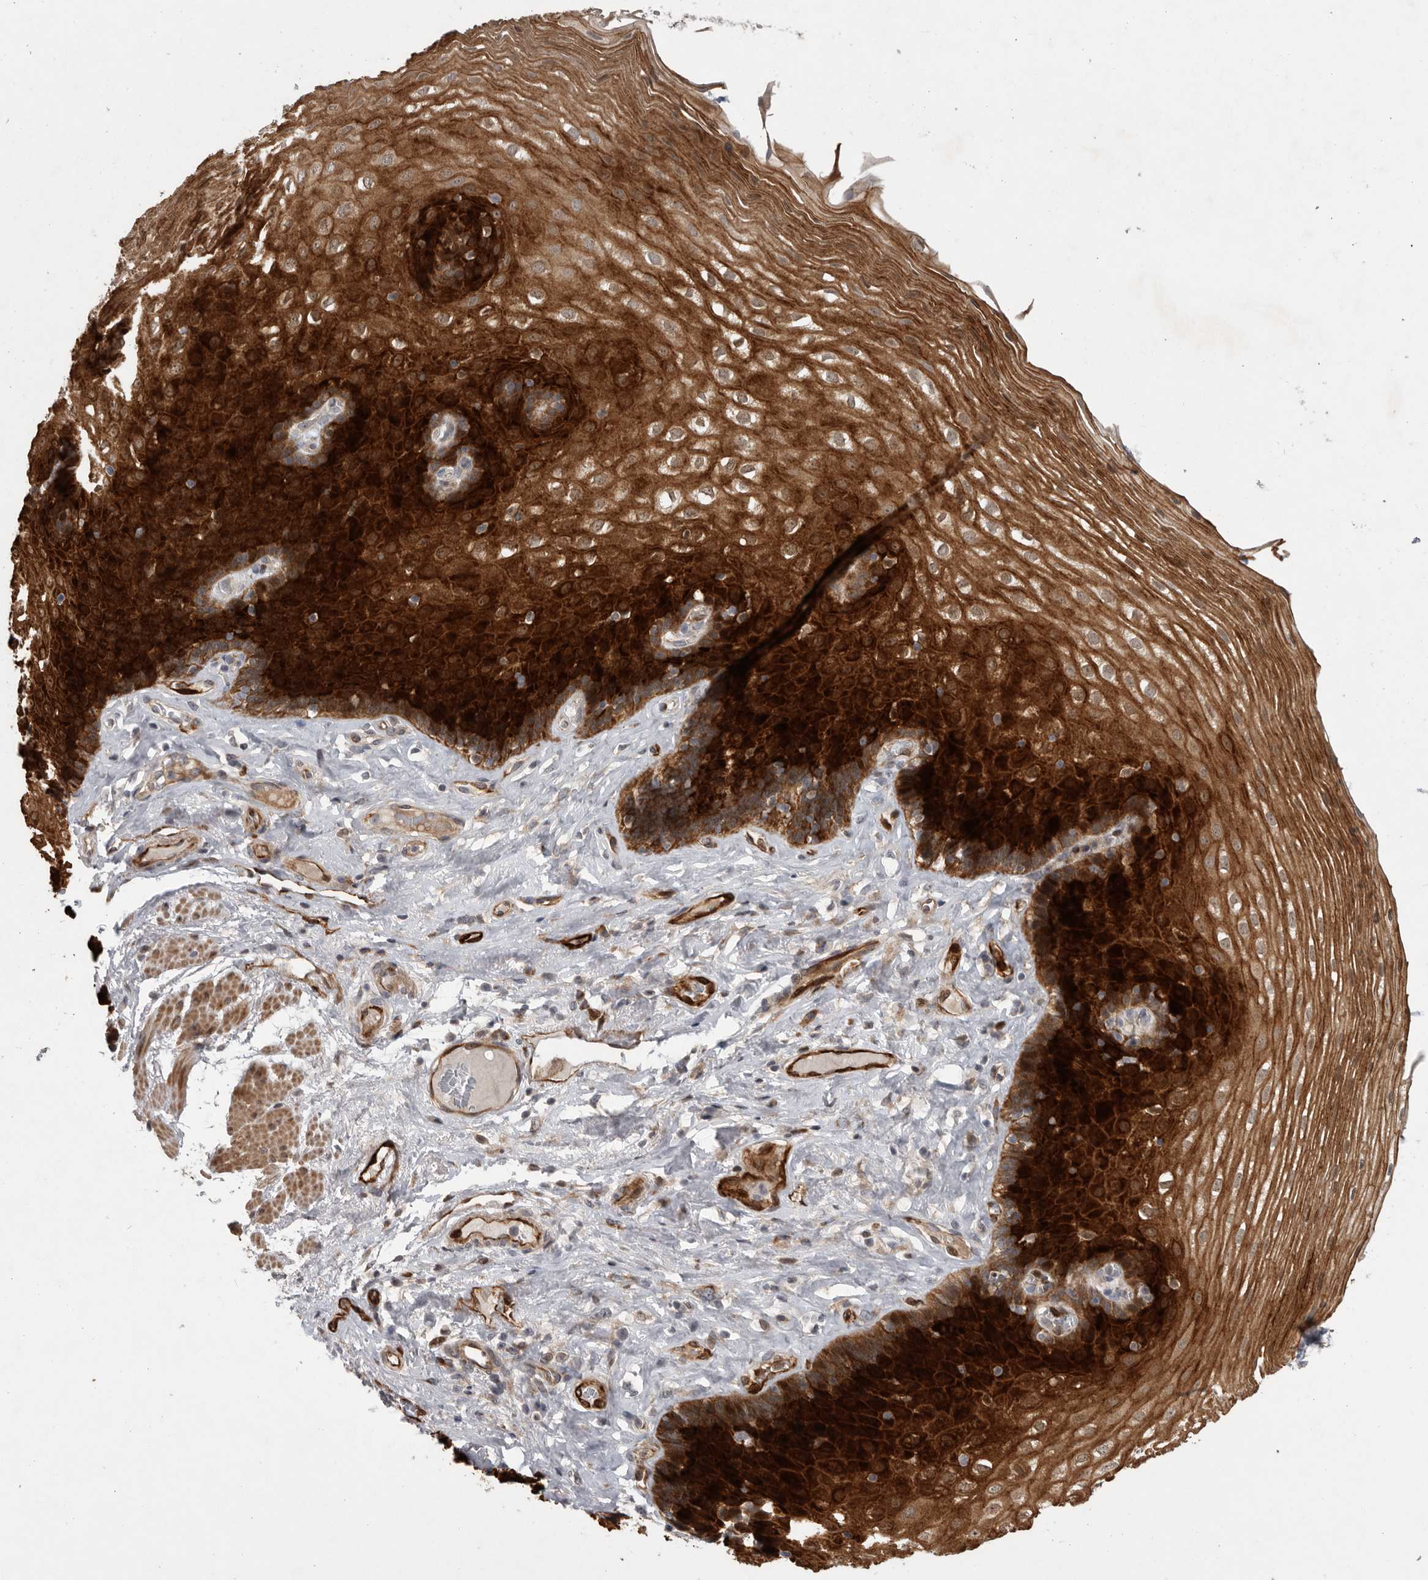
{"staining": {"intensity": "strong", "quantity": ">75%", "location": "cytoplasmic/membranous"}, "tissue": "esophagus", "cell_type": "Squamous epithelial cells", "image_type": "normal", "snomed": [{"axis": "morphology", "description": "Normal tissue, NOS"}, {"axis": "topography", "description": "Esophagus"}], "caption": "Immunohistochemistry (IHC) image of normal human esophagus stained for a protein (brown), which demonstrates high levels of strong cytoplasmic/membranous positivity in approximately >75% of squamous epithelial cells.", "gene": "MPDZ", "patient": {"sex": "female", "age": 66}}